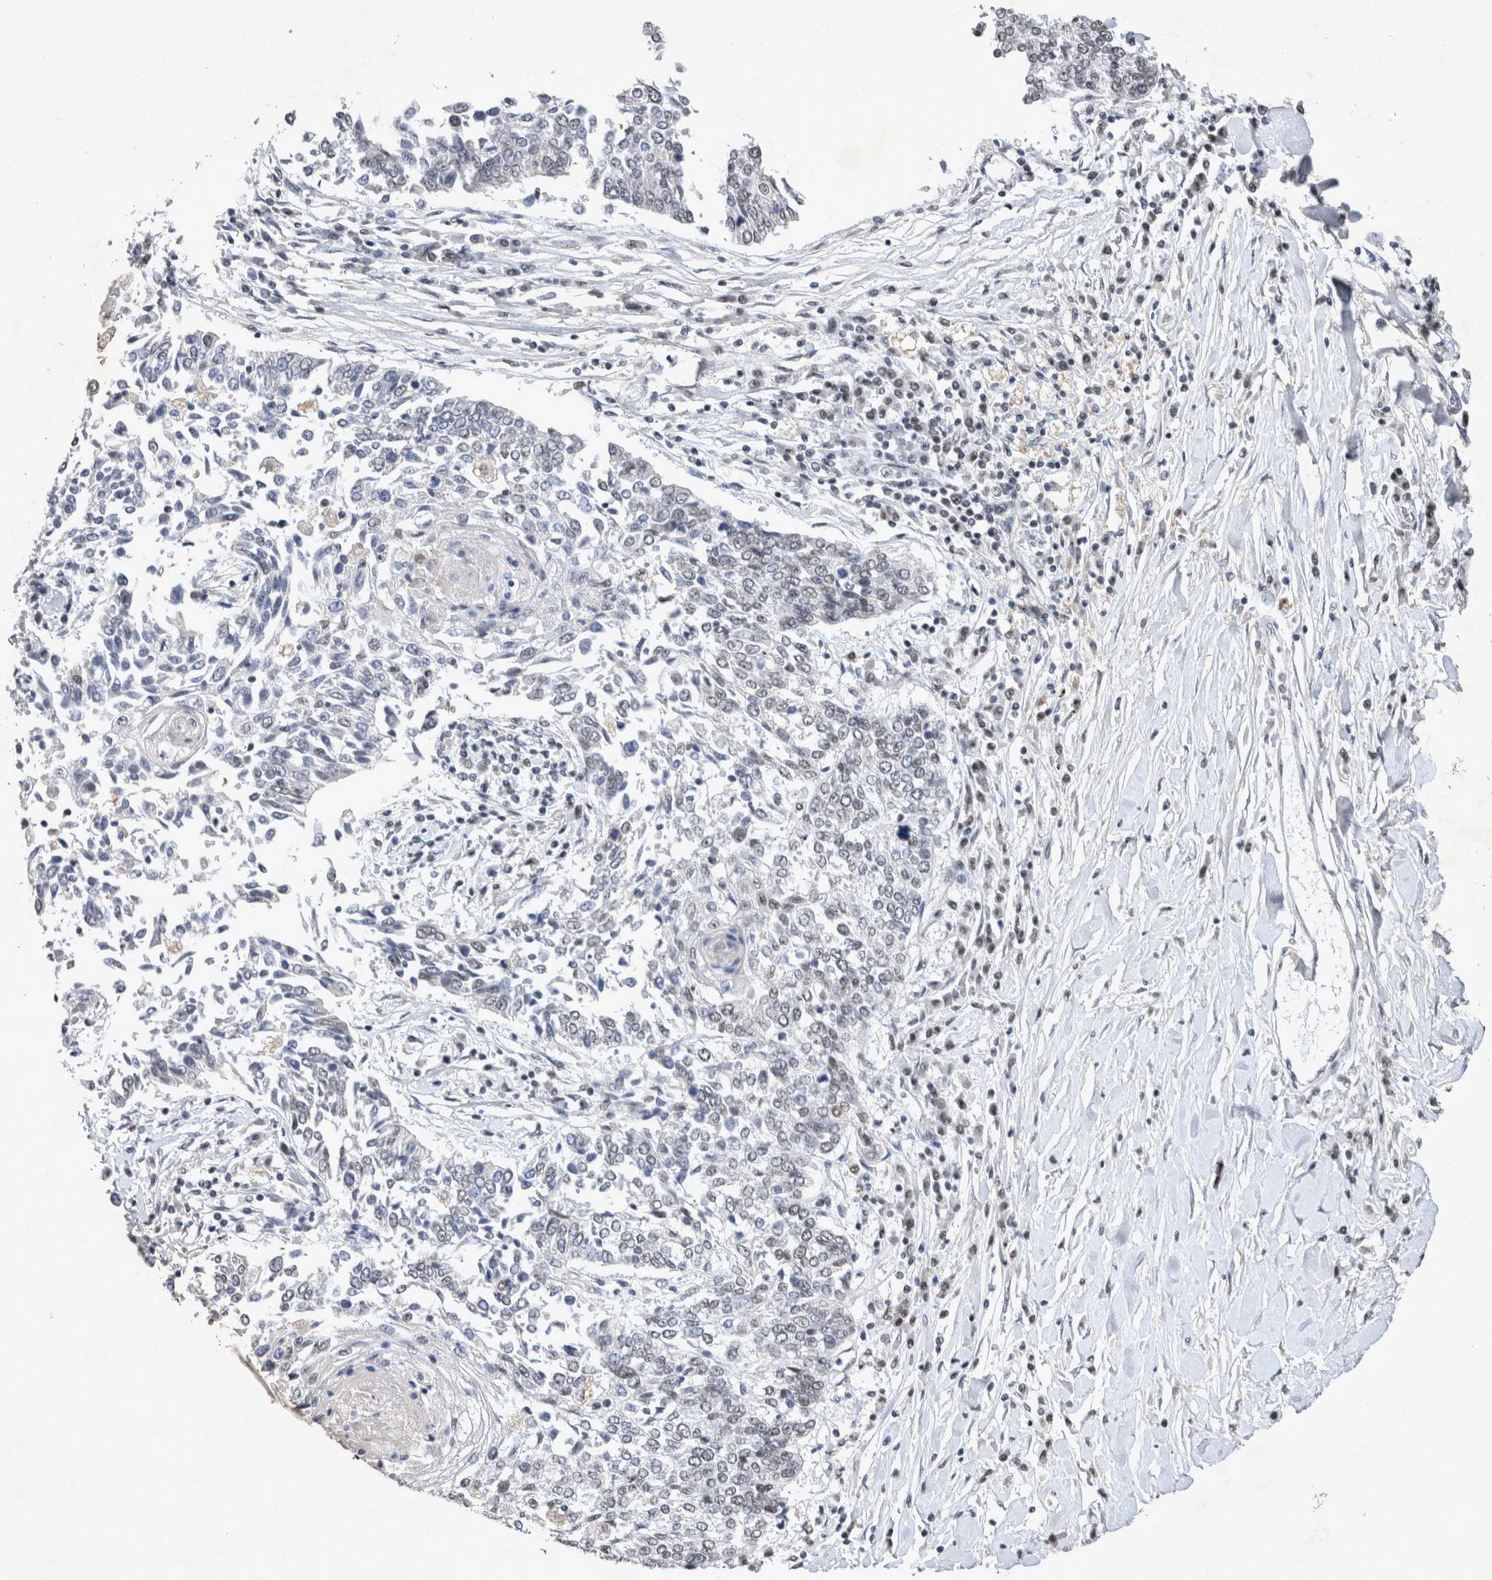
{"staining": {"intensity": "negative", "quantity": "none", "location": "none"}, "tissue": "lung cancer", "cell_type": "Tumor cells", "image_type": "cancer", "snomed": [{"axis": "morphology", "description": "Normal tissue, NOS"}, {"axis": "morphology", "description": "Squamous cell carcinoma, NOS"}, {"axis": "topography", "description": "Cartilage tissue"}, {"axis": "topography", "description": "Bronchus"}, {"axis": "topography", "description": "Lung"}, {"axis": "topography", "description": "Peripheral nerve tissue"}], "caption": "This is an IHC micrograph of human lung squamous cell carcinoma. There is no expression in tumor cells.", "gene": "RBM6", "patient": {"sex": "female", "age": 49}}